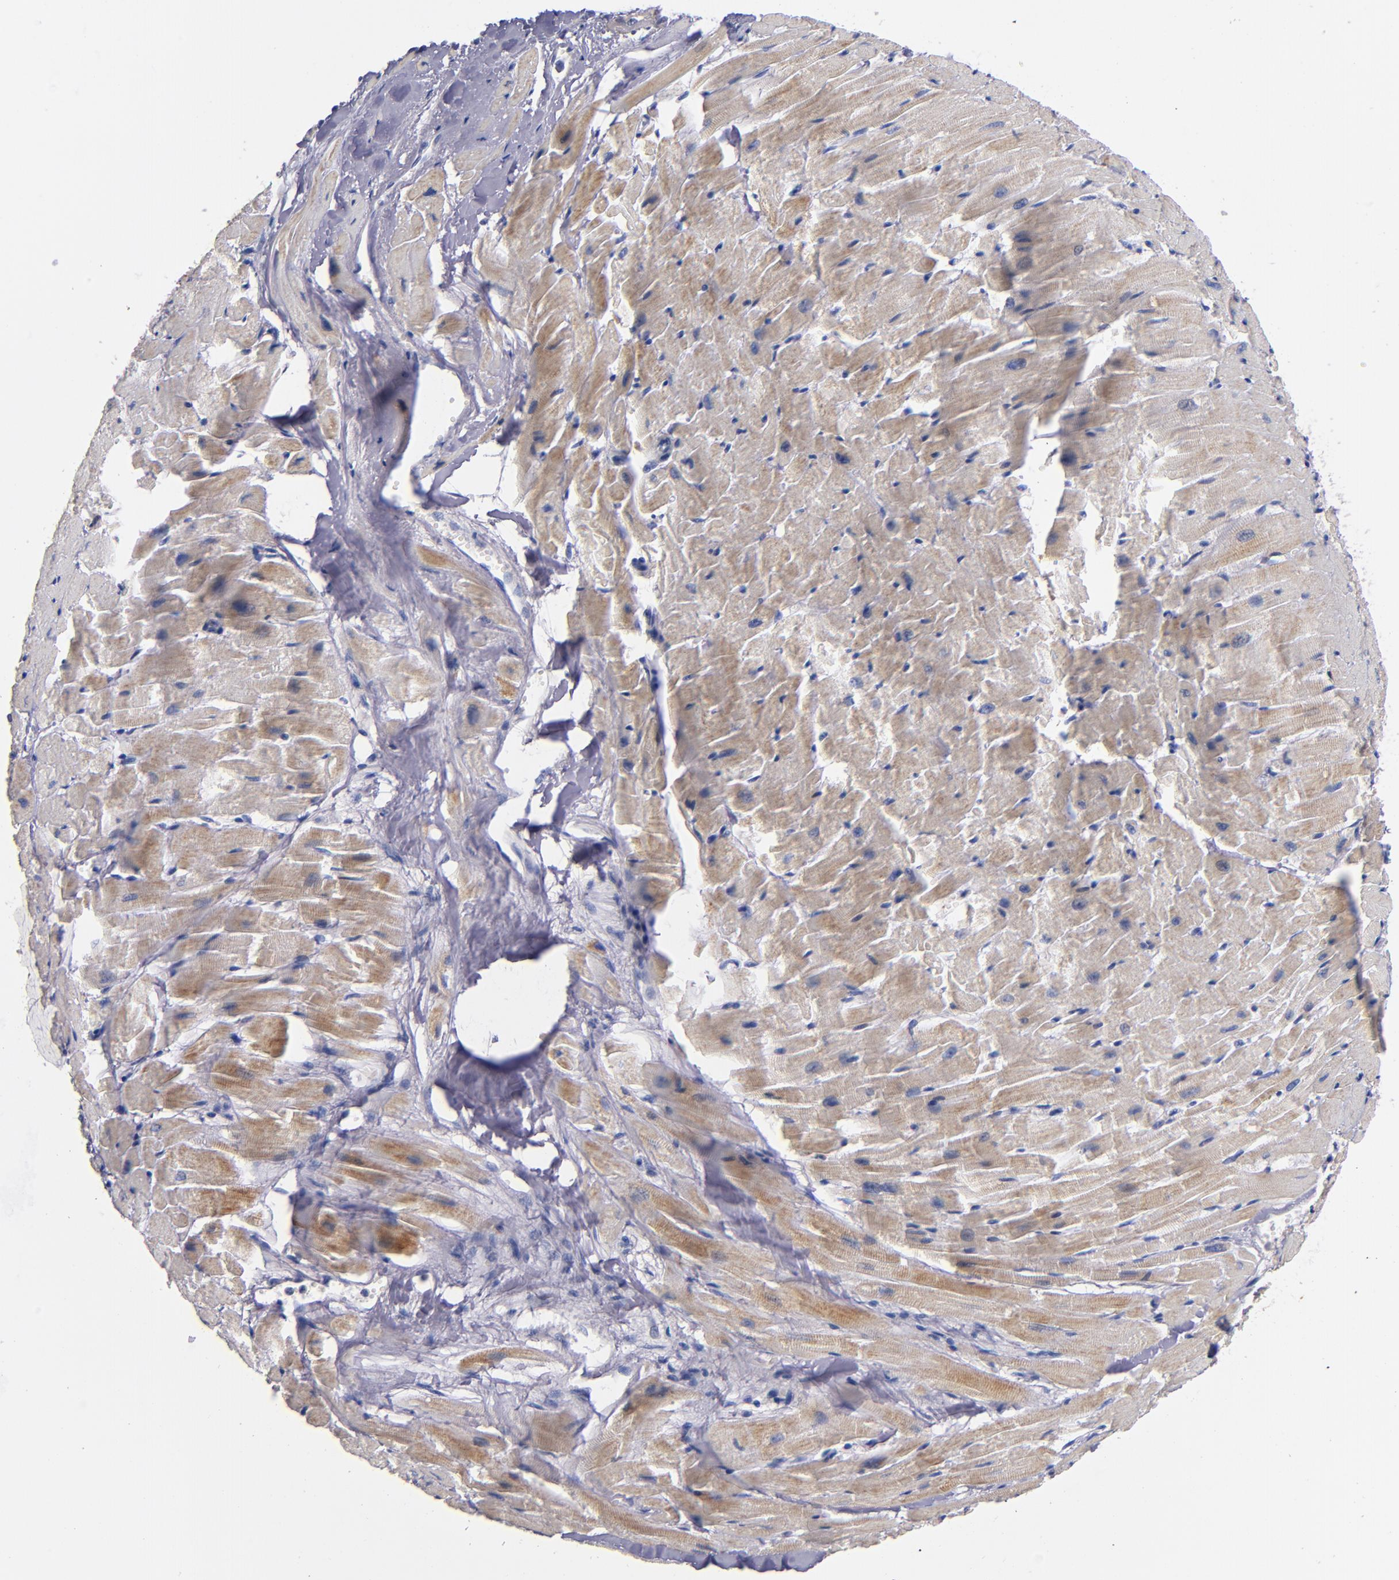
{"staining": {"intensity": "negative", "quantity": "none", "location": "none"}, "tissue": "heart muscle", "cell_type": "Cardiomyocytes", "image_type": "normal", "snomed": [{"axis": "morphology", "description": "Normal tissue, NOS"}, {"axis": "topography", "description": "Heart"}], "caption": "Immunohistochemistry image of normal heart muscle stained for a protein (brown), which displays no staining in cardiomyocytes. (Brightfield microscopy of DAB immunohistochemistry at high magnification).", "gene": "CNTNAP2", "patient": {"sex": "female", "age": 19}}